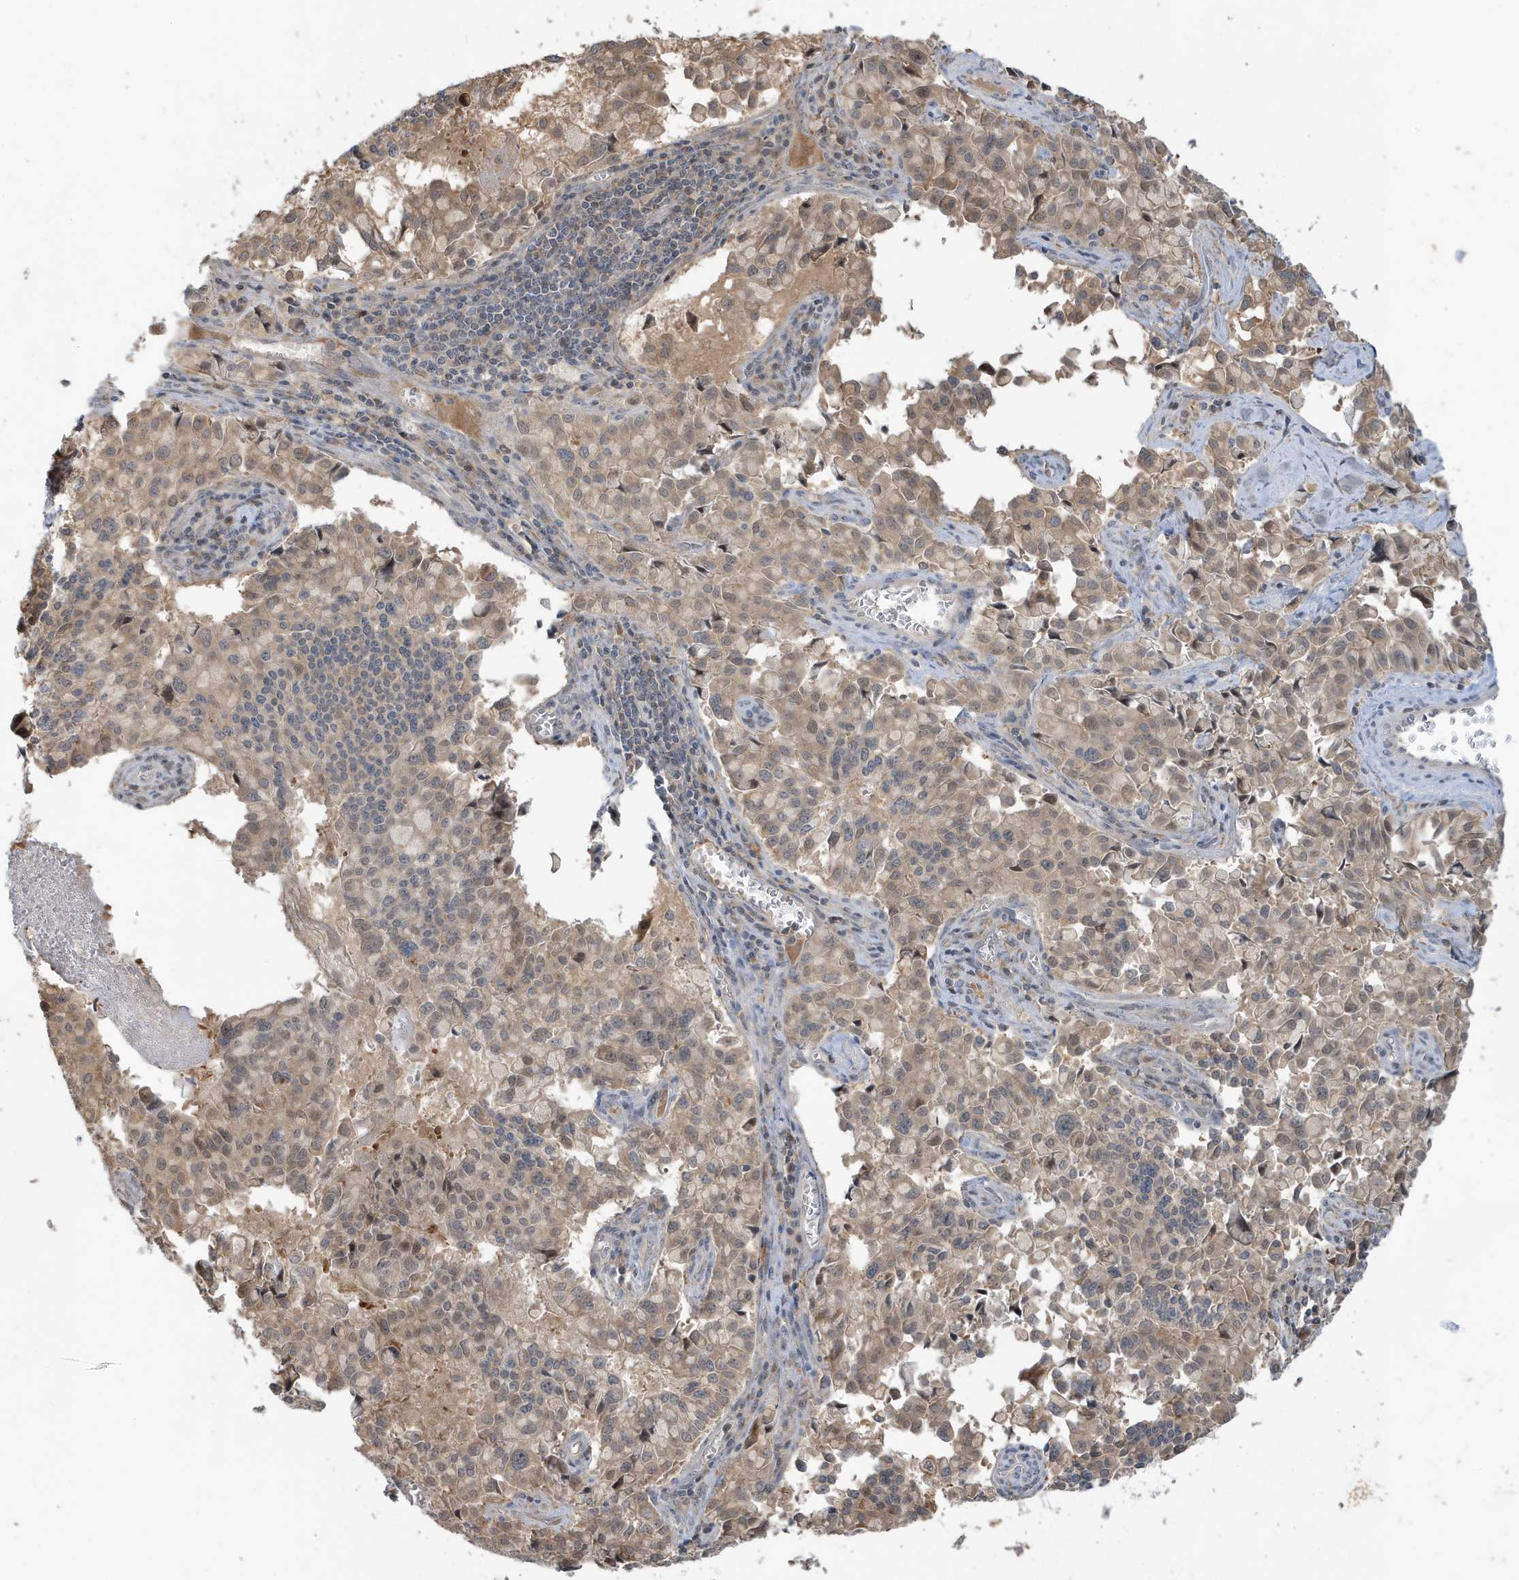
{"staining": {"intensity": "weak", "quantity": ">75%", "location": "cytoplasmic/membranous"}, "tissue": "pancreatic cancer", "cell_type": "Tumor cells", "image_type": "cancer", "snomed": [{"axis": "morphology", "description": "Adenocarcinoma, NOS"}, {"axis": "topography", "description": "Pancreas"}], "caption": "Pancreatic cancer stained with DAB (3,3'-diaminobenzidine) IHC shows low levels of weak cytoplasmic/membranous staining in about >75% of tumor cells. The protein of interest is stained brown, and the nuclei are stained in blue (DAB (3,3'-diaminobenzidine) IHC with brightfield microscopy, high magnification).", "gene": "PRRT3", "patient": {"sex": "male", "age": 65}}